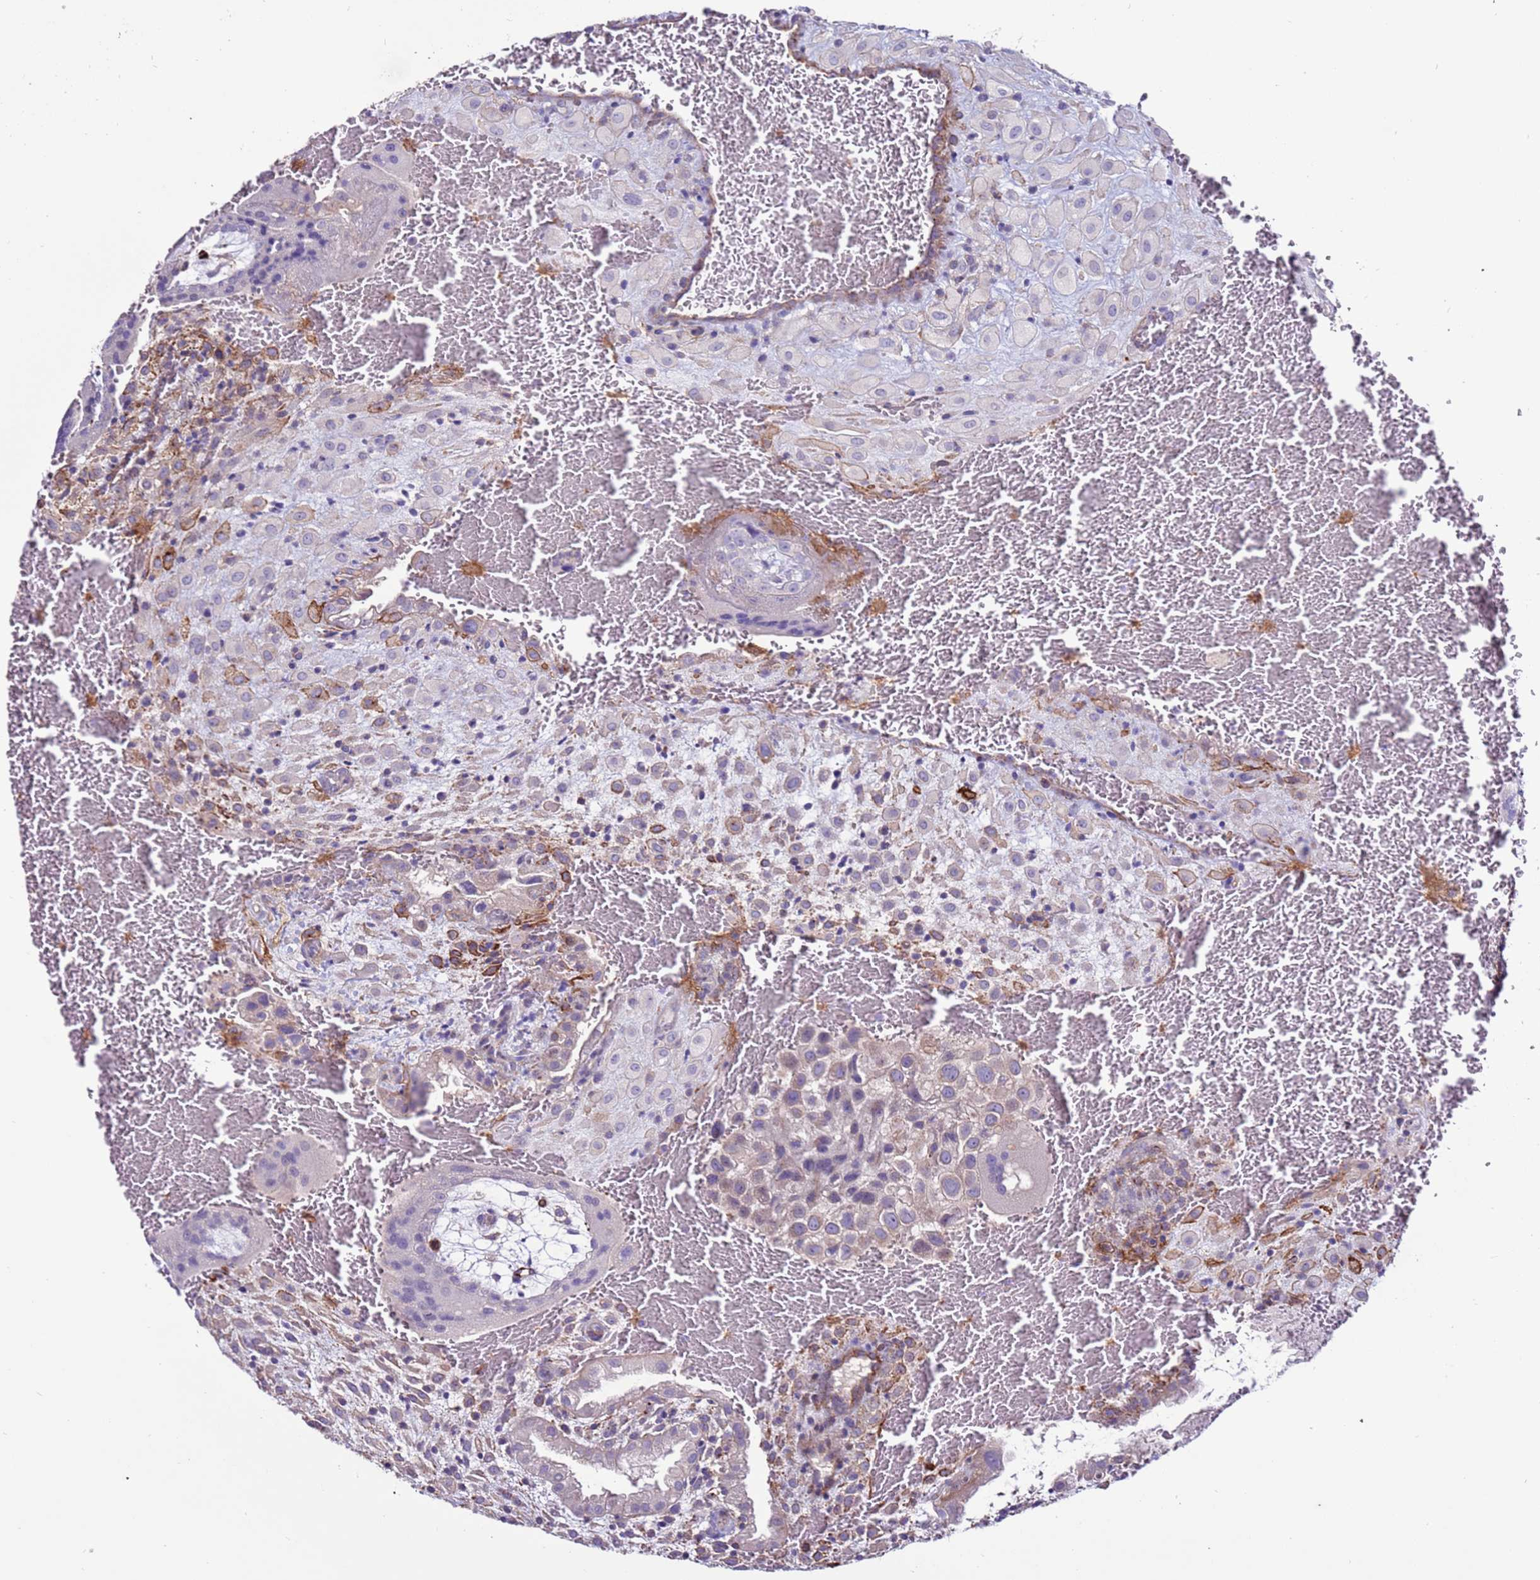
{"staining": {"intensity": "negative", "quantity": "none", "location": "none"}, "tissue": "placenta", "cell_type": "Decidual cells", "image_type": "normal", "snomed": [{"axis": "morphology", "description": "Normal tissue, NOS"}, {"axis": "topography", "description": "Placenta"}], "caption": "DAB (3,3'-diaminobenzidine) immunohistochemical staining of benign placenta reveals no significant staining in decidual cells.", "gene": "CLEC4M", "patient": {"sex": "female", "age": 35}}